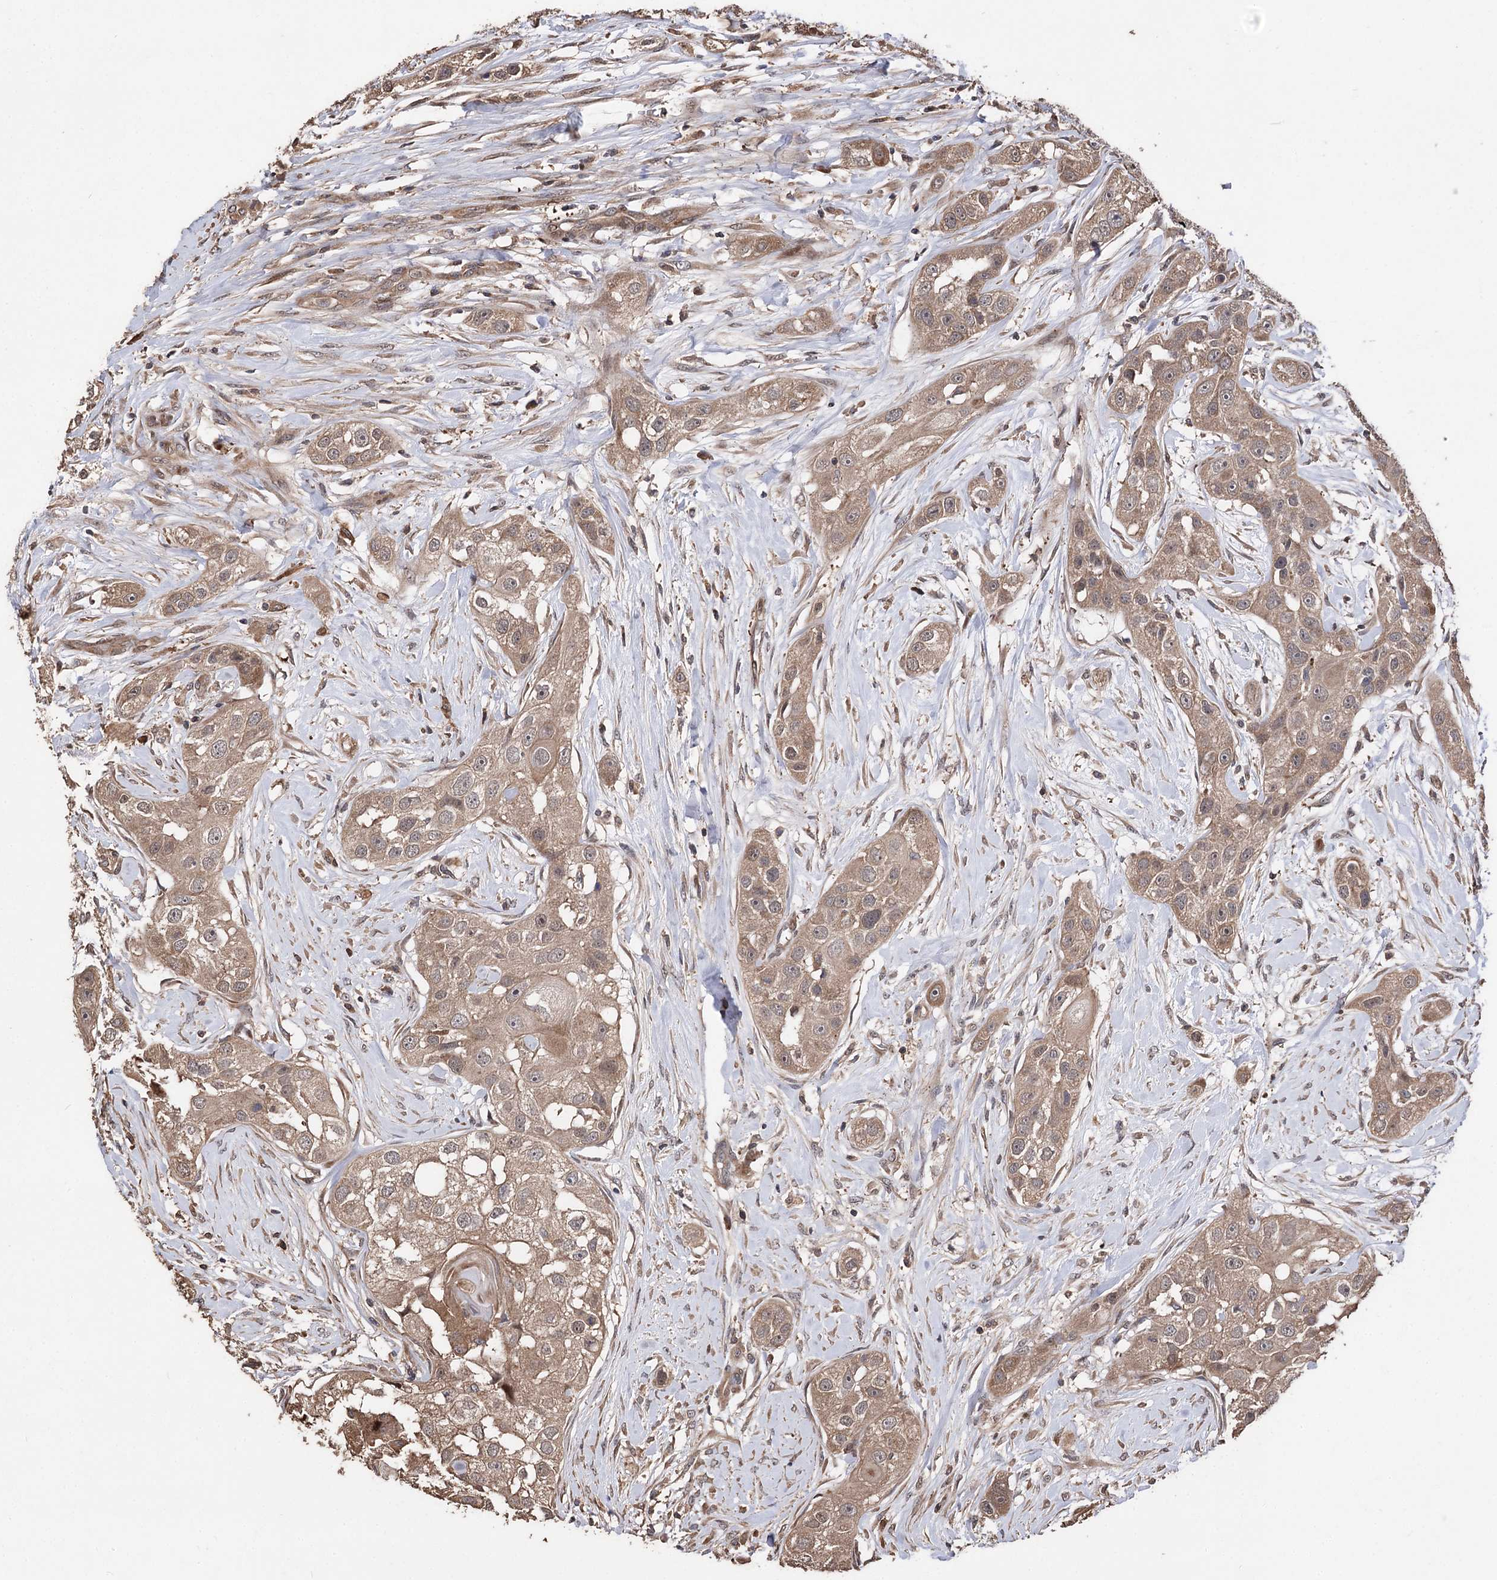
{"staining": {"intensity": "weak", "quantity": ">75%", "location": "cytoplasmic/membranous"}, "tissue": "head and neck cancer", "cell_type": "Tumor cells", "image_type": "cancer", "snomed": [{"axis": "morphology", "description": "Normal tissue, NOS"}, {"axis": "morphology", "description": "Squamous cell carcinoma, NOS"}, {"axis": "topography", "description": "Skeletal muscle"}, {"axis": "topography", "description": "Head-Neck"}], "caption": "Tumor cells reveal low levels of weak cytoplasmic/membranous positivity in about >75% of cells in human head and neck cancer. Nuclei are stained in blue.", "gene": "RASSF3", "patient": {"sex": "male", "age": 51}}